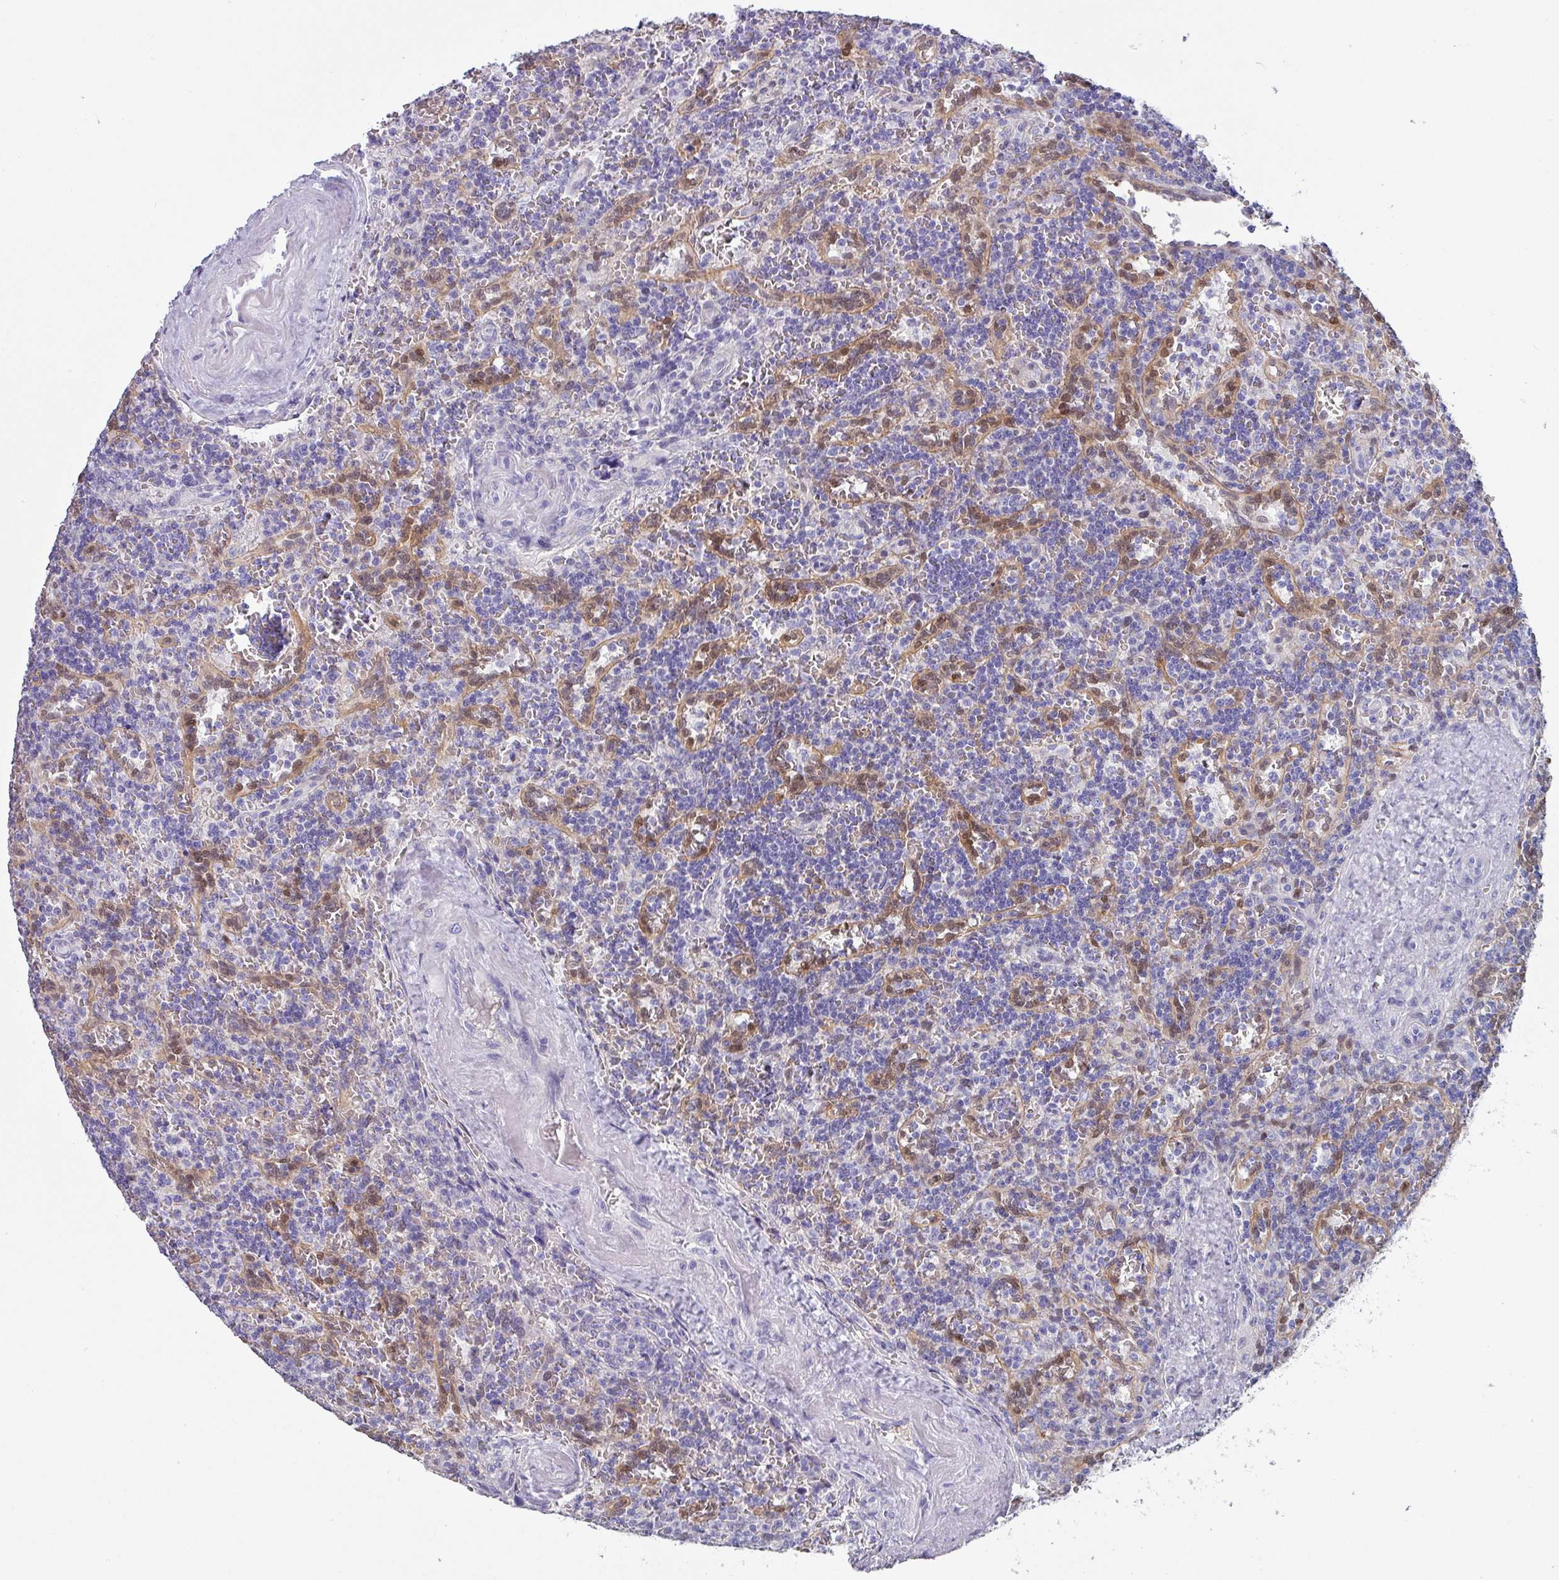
{"staining": {"intensity": "weak", "quantity": "<25%", "location": "nuclear"}, "tissue": "lymphoma", "cell_type": "Tumor cells", "image_type": "cancer", "snomed": [{"axis": "morphology", "description": "Malignant lymphoma, non-Hodgkin's type, Low grade"}, {"axis": "topography", "description": "Spleen"}], "caption": "An immunohistochemistry (IHC) photomicrograph of lymphoma is shown. There is no staining in tumor cells of lymphoma.", "gene": "DEFB115", "patient": {"sex": "male", "age": 73}}